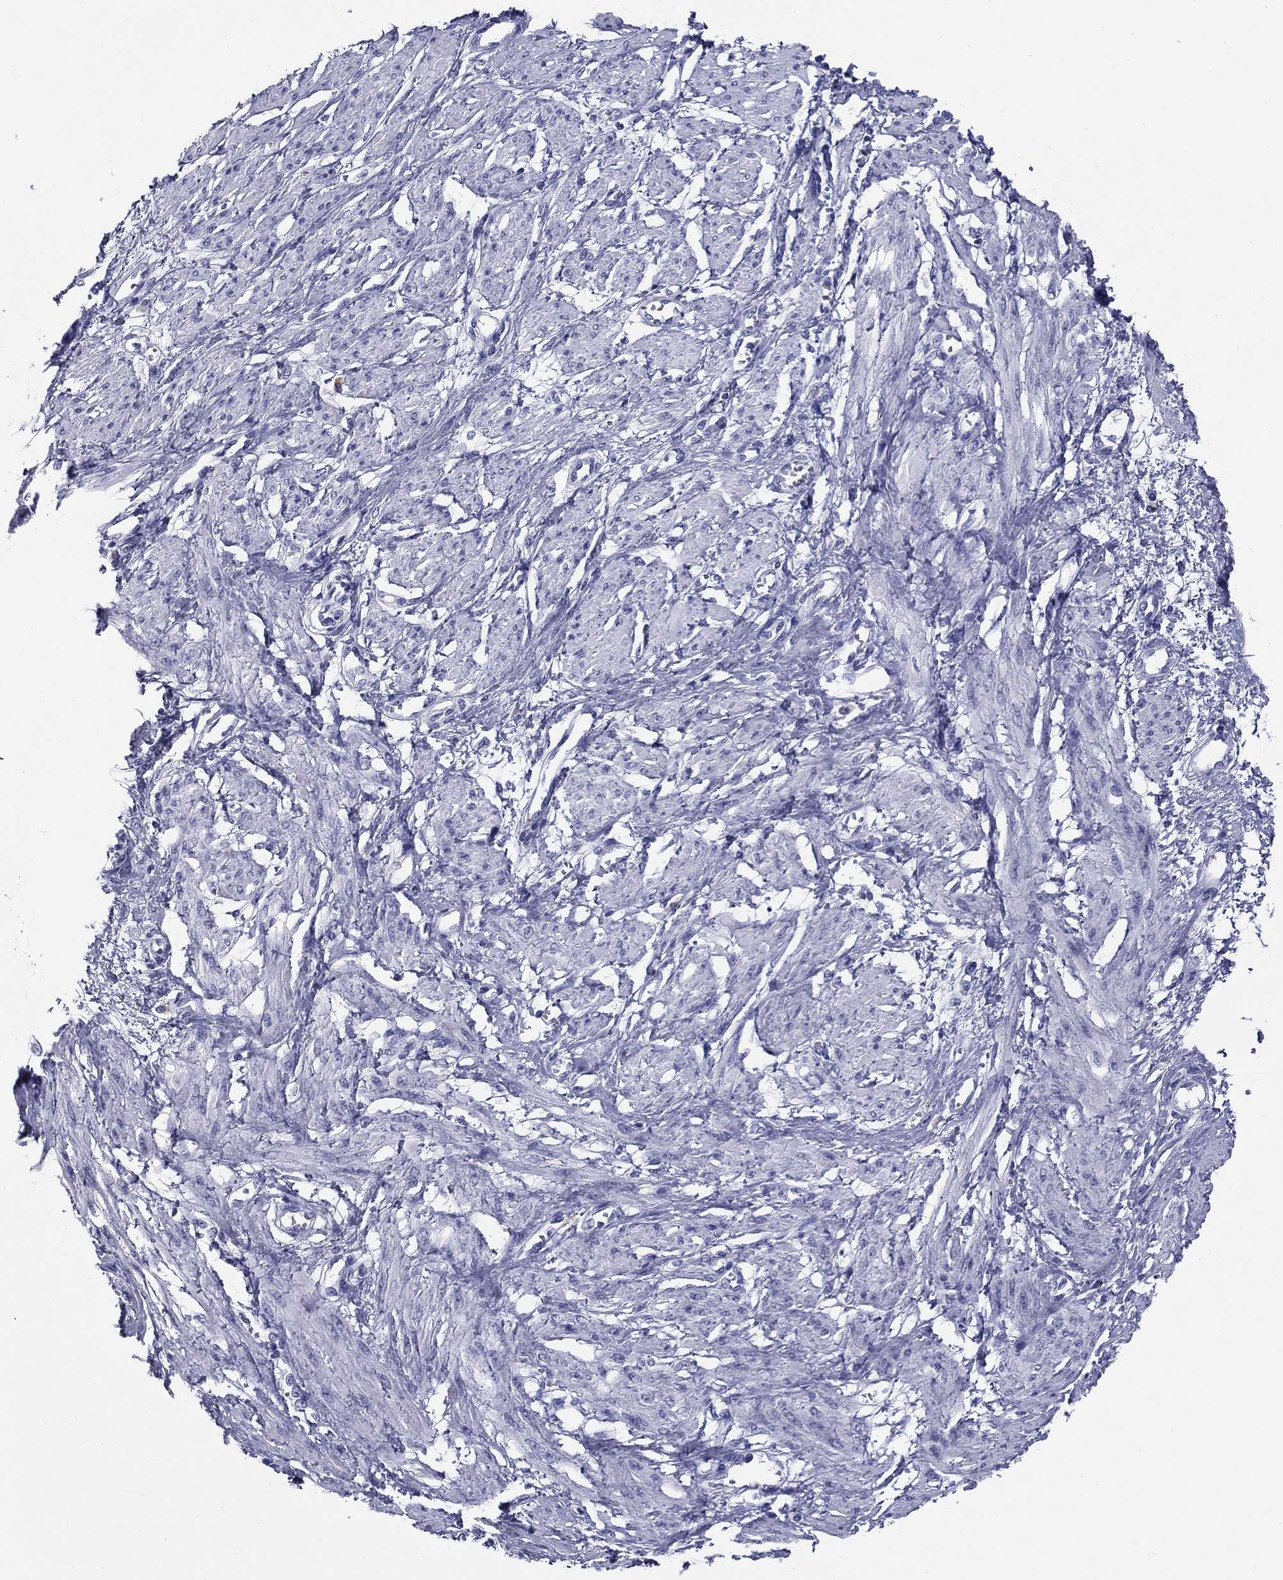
{"staining": {"intensity": "negative", "quantity": "none", "location": "none"}, "tissue": "smooth muscle", "cell_type": "Smooth muscle cells", "image_type": "normal", "snomed": [{"axis": "morphology", "description": "Normal tissue, NOS"}, {"axis": "topography", "description": "Smooth muscle"}, {"axis": "topography", "description": "Uterus"}], "caption": "A high-resolution photomicrograph shows immunohistochemistry (IHC) staining of benign smooth muscle, which demonstrates no significant staining in smooth muscle cells. Nuclei are stained in blue.", "gene": "ABCC2", "patient": {"sex": "female", "age": 39}}